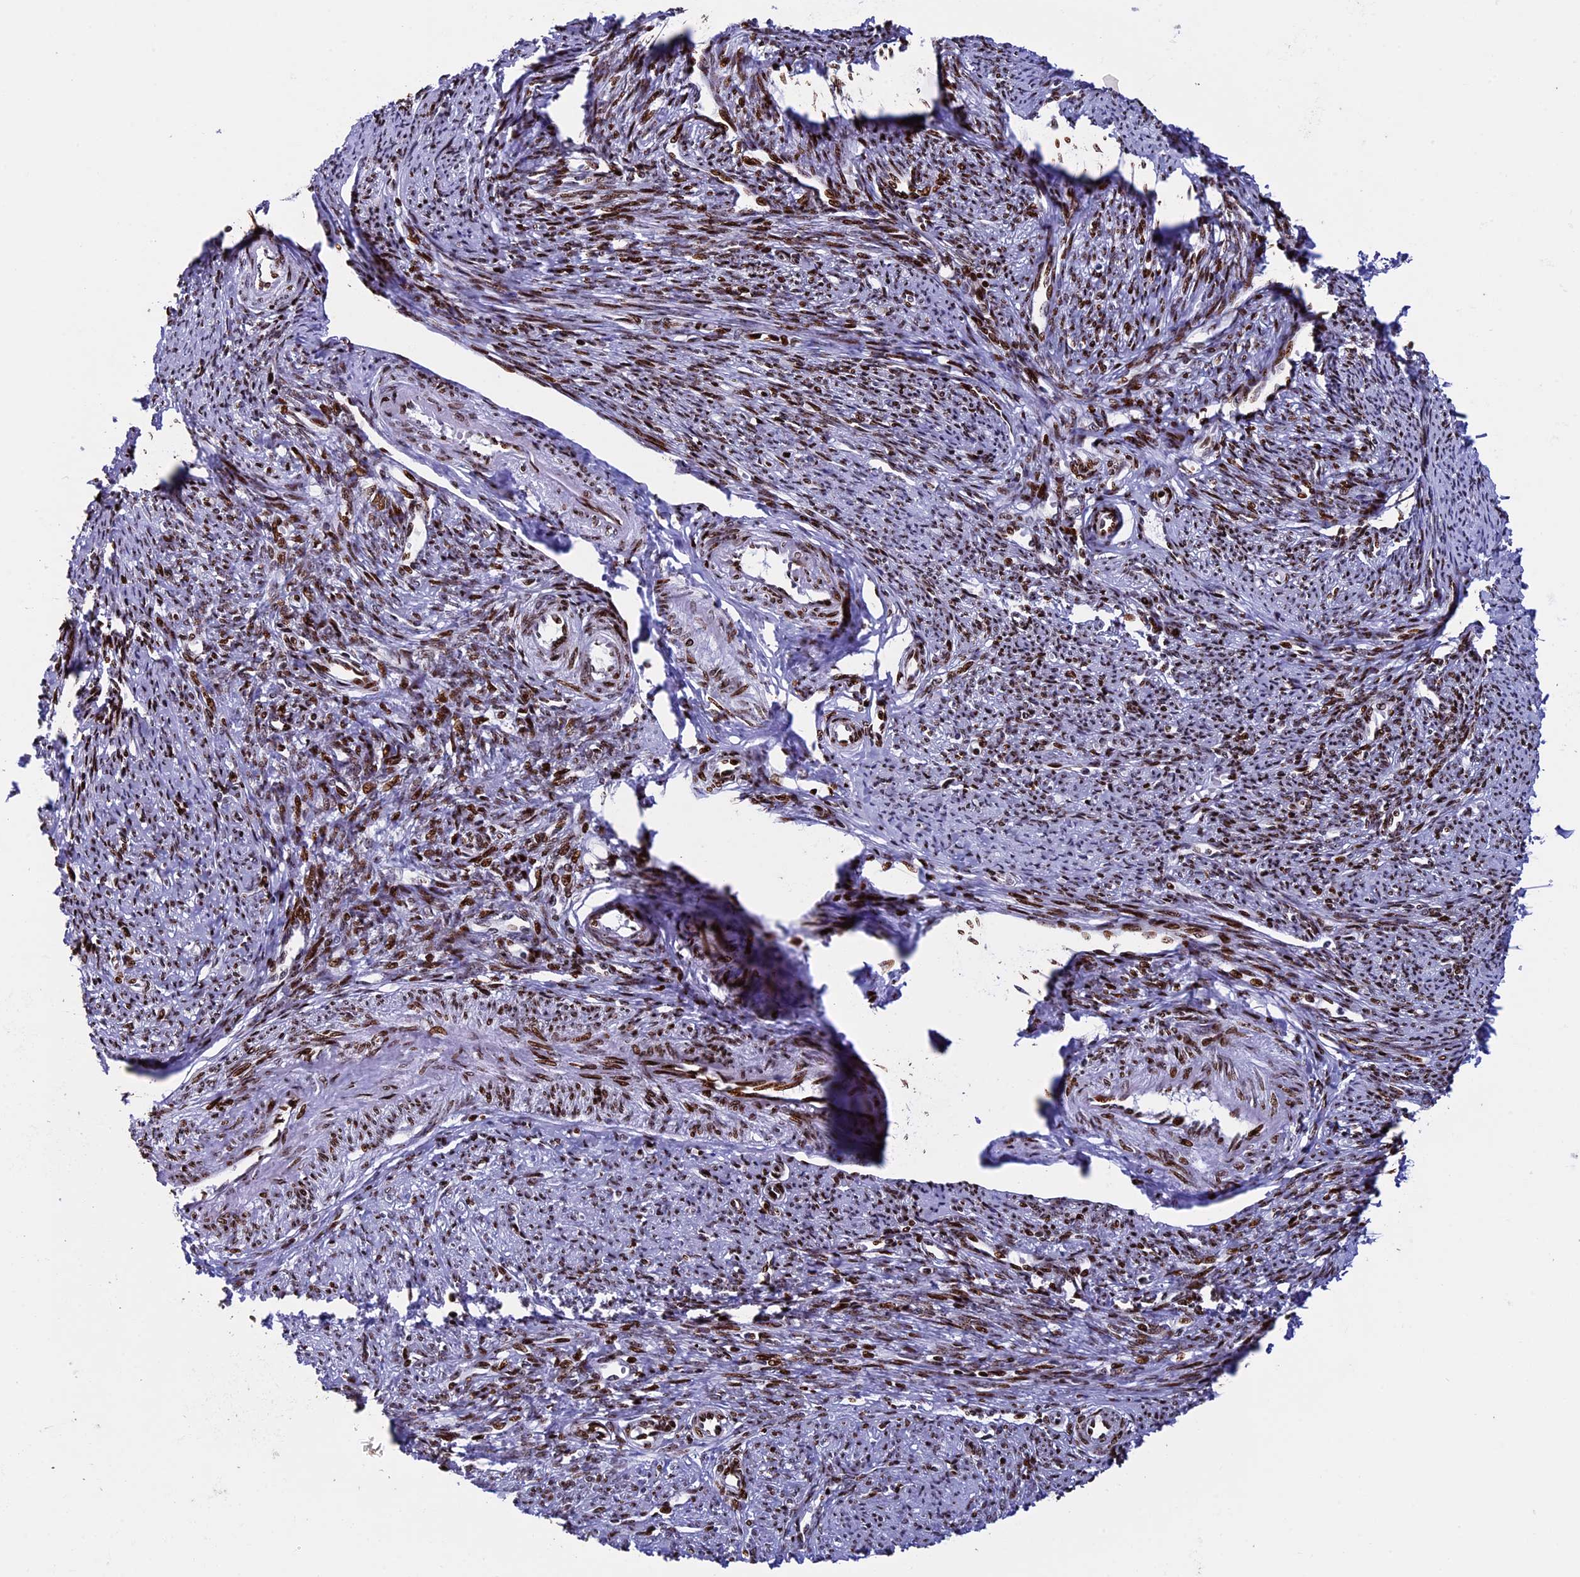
{"staining": {"intensity": "strong", "quantity": ">75%", "location": "nuclear"}, "tissue": "smooth muscle", "cell_type": "Smooth muscle cells", "image_type": "normal", "snomed": [{"axis": "morphology", "description": "Normal tissue, NOS"}, {"axis": "topography", "description": "Smooth muscle"}, {"axis": "topography", "description": "Uterus"}], "caption": "The micrograph shows staining of unremarkable smooth muscle, revealing strong nuclear protein staining (brown color) within smooth muscle cells.", "gene": "BTBD3", "patient": {"sex": "female", "age": 59}}